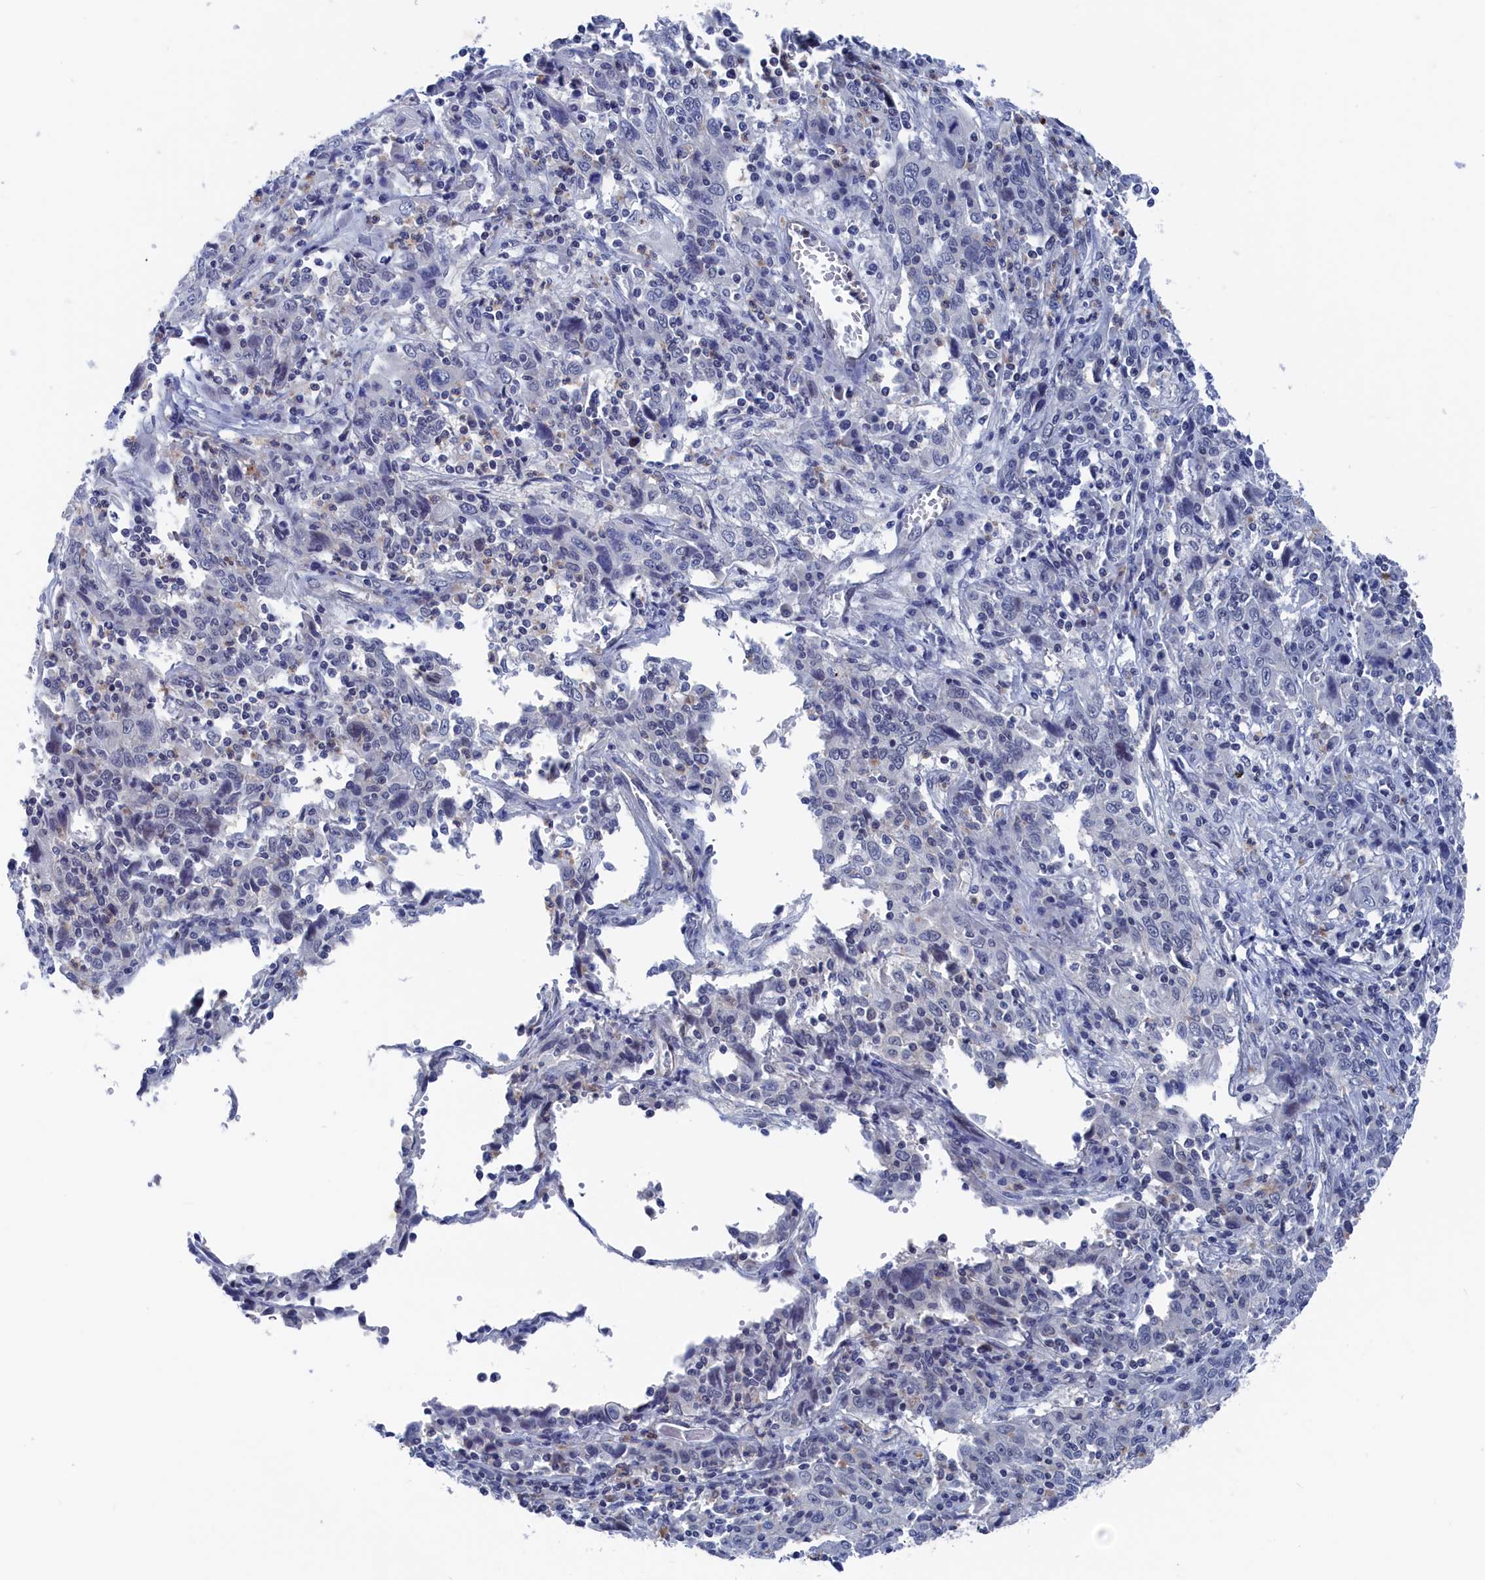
{"staining": {"intensity": "negative", "quantity": "none", "location": "none"}, "tissue": "cervical cancer", "cell_type": "Tumor cells", "image_type": "cancer", "snomed": [{"axis": "morphology", "description": "Squamous cell carcinoma, NOS"}, {"axis": "topography", "description": "Cervix"}], "caption": "Human cervical cancer stained for a protein using IHC demonstrates no staining in tumor cells.", "gene": "MARCHF3", "patient": {"sex": "female", "age": 46}}